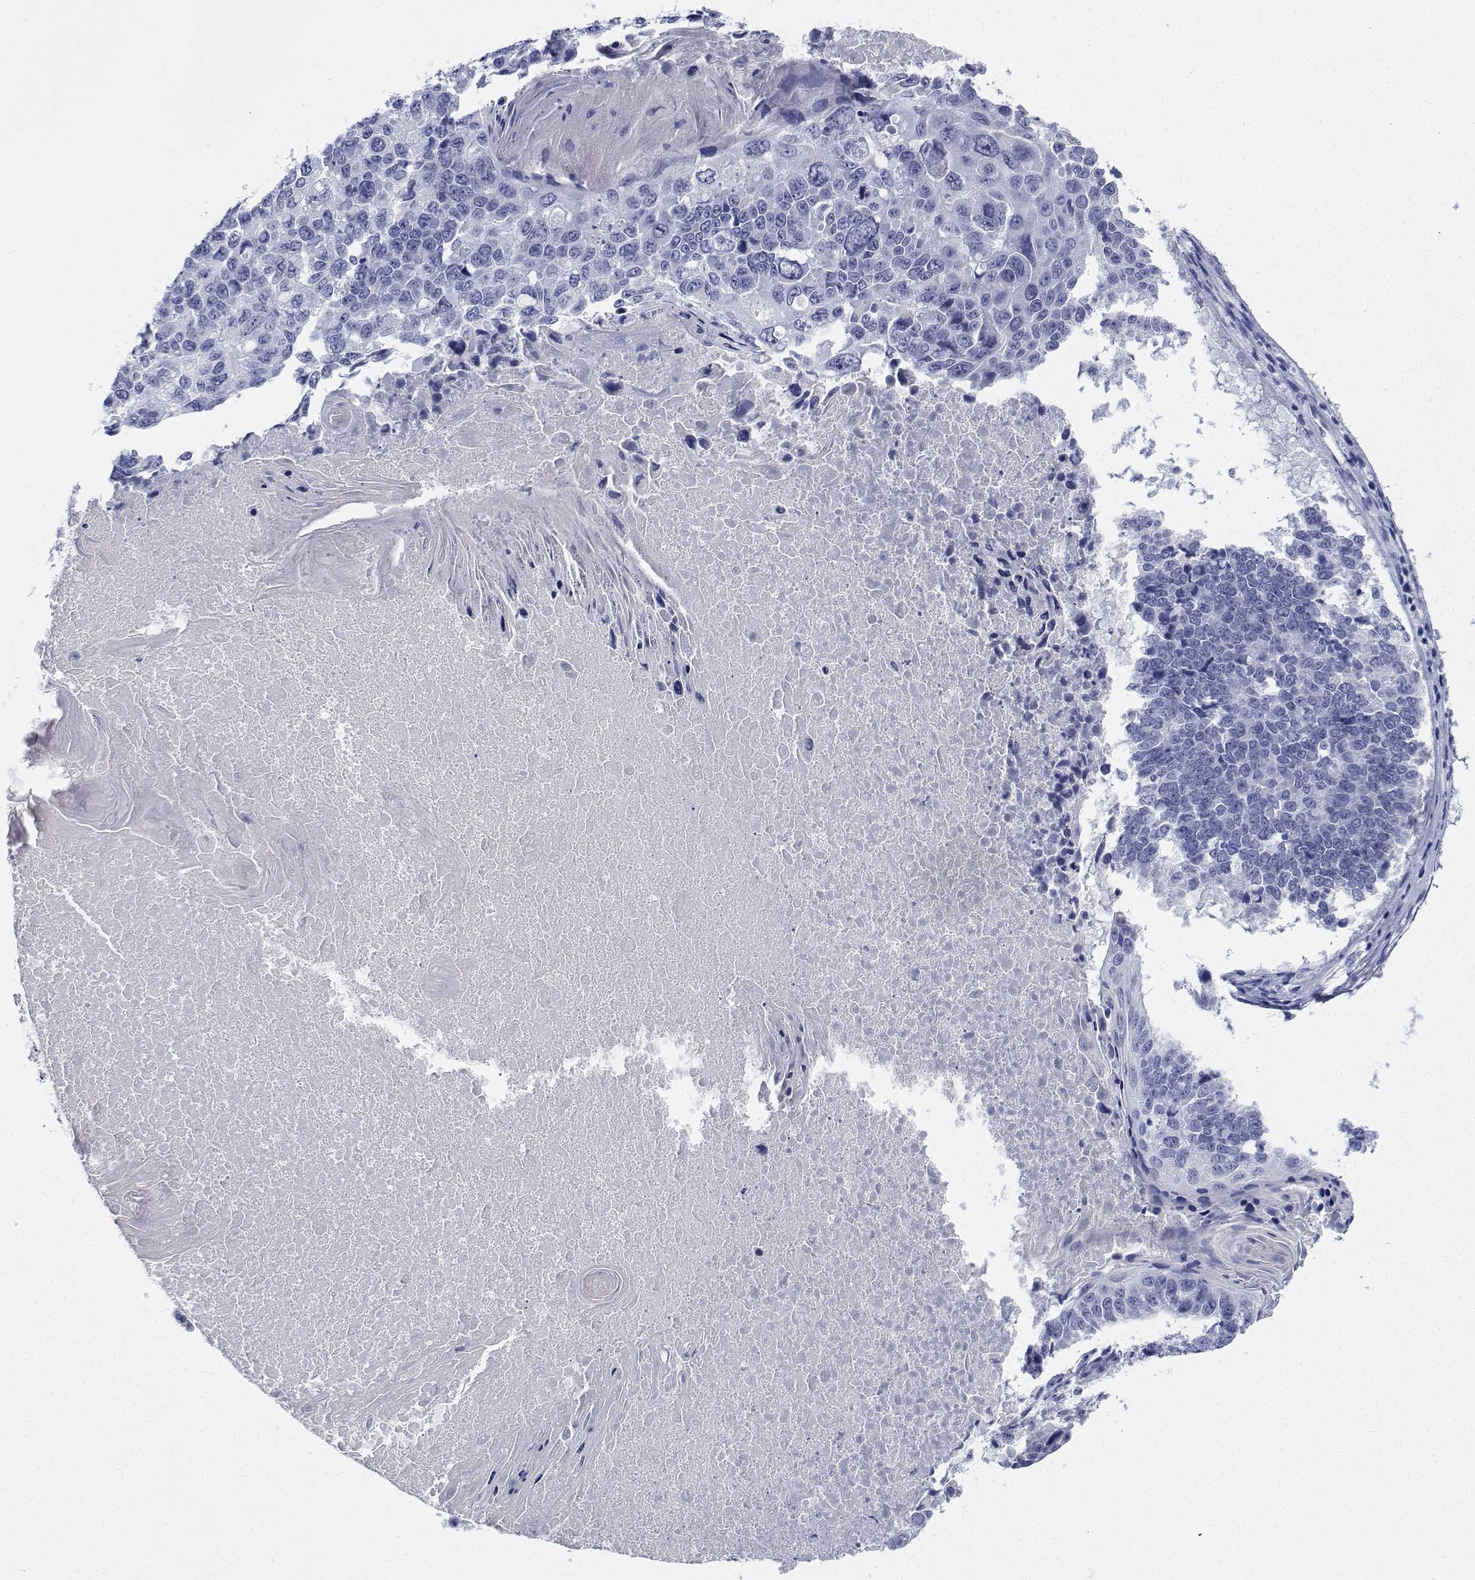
{"staining": {"intensity": "negative", "quantity": "none", "location": "none"}, "tissue": "lung cancer", "cell_type": "Tumor cells", "image_type": "cancer", "snomed": [{"axis": "morphology", "description": "Squamous cell carcinoma, NOS"}, {"axis": "topography", "description": "Lung"}], "caption": "This photomicrograph is of lung cancer stained with immunohistochemistry to label a protein in brown with the nuclei are counter-stained blue. There is no expression in tumor cells.", "gene": "PLXNA4", "patient": {"sex": "male", "age": 73}}